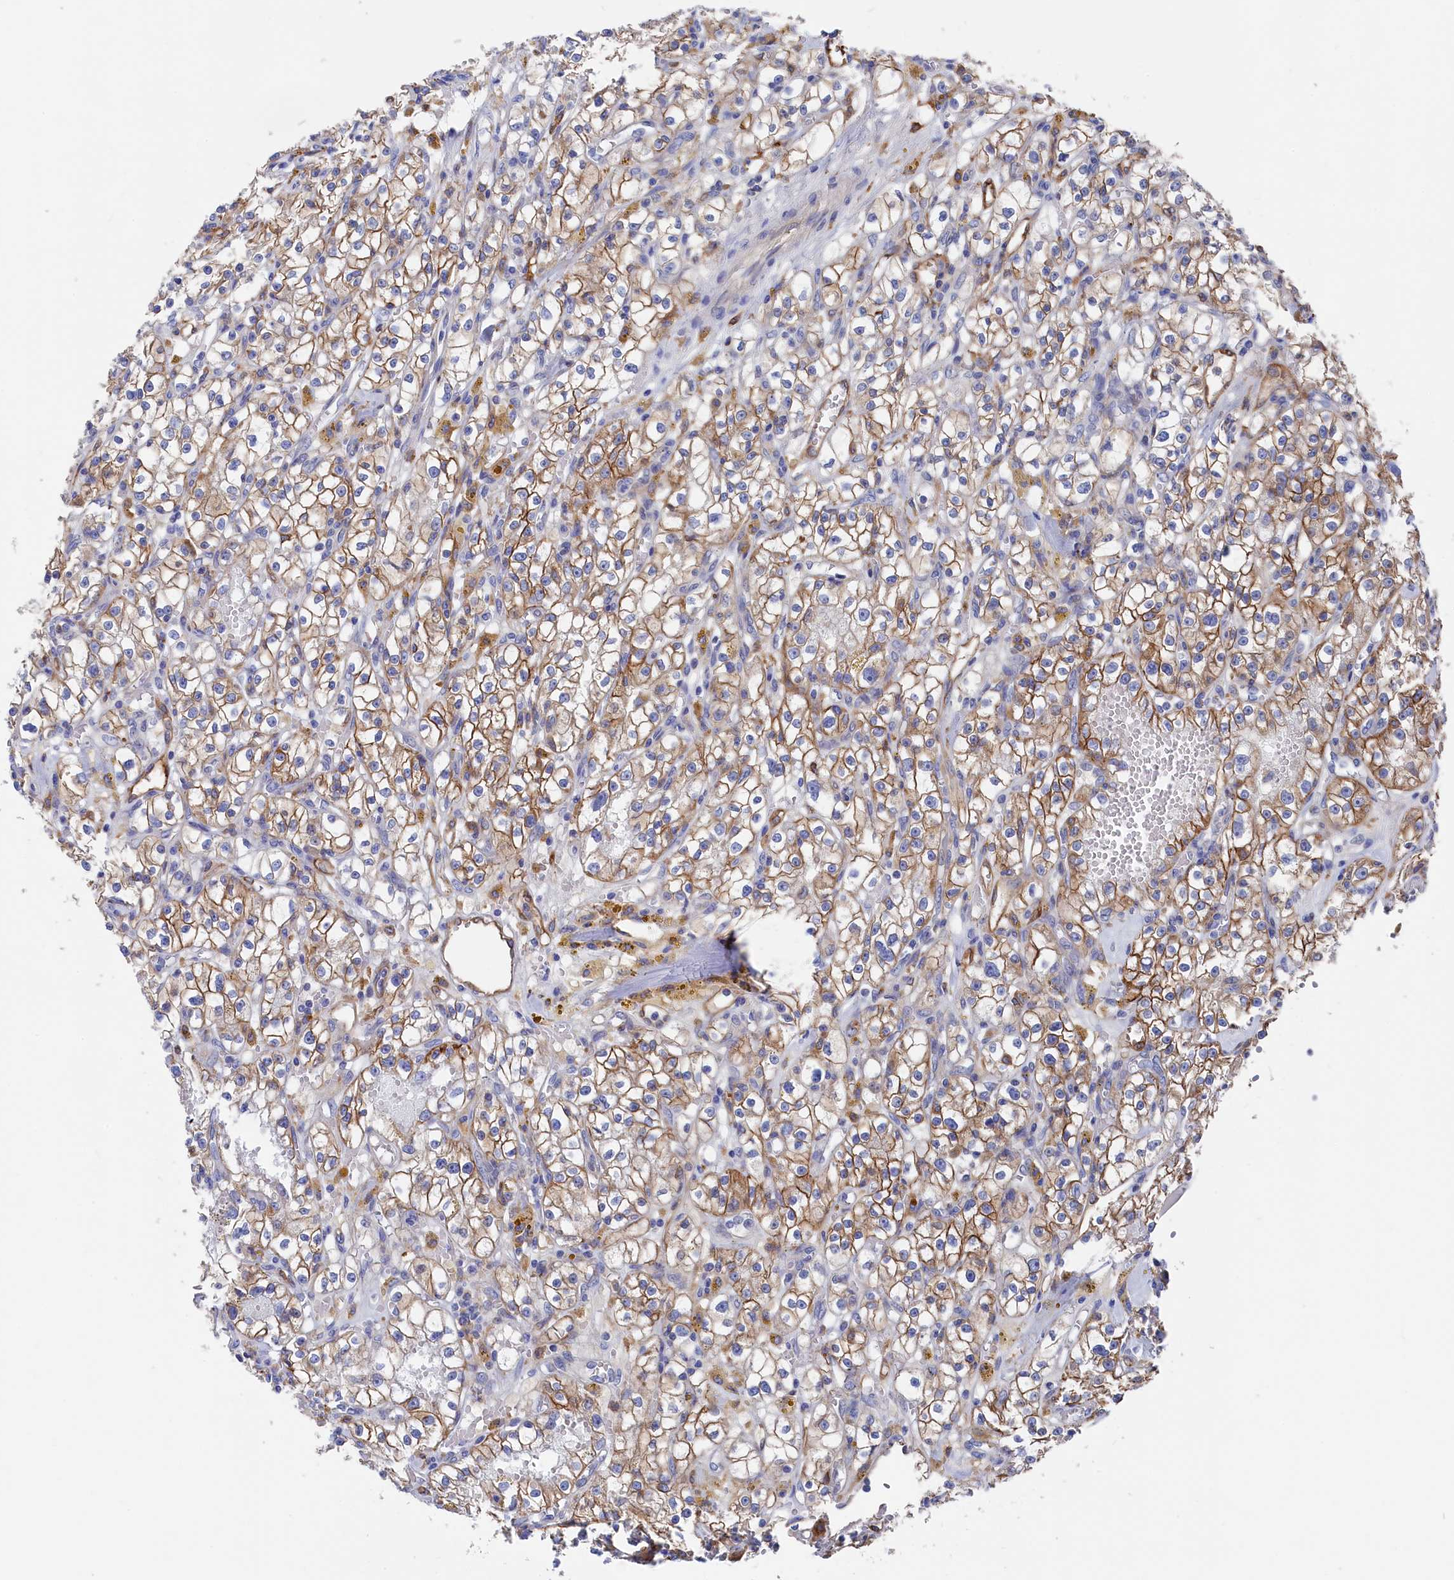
{"staining": {"intensity": "moderate", "quantity": "25%-75%", "location": "cytoplasmic/membranous"}, "tissue": "renal cancer", "cell_type": "Tumor cells", "image_type": "cancer", "snomed": [{"axis": "morphology", "description": "Adenocarcinoma, NOS"}, {"axis": "topography", "description": "Kidney"}], "caption": "Immunohistochemistry (IHC) (DAB (3,3'-diaminobenzidine)) staining of renal cancer demonstrates moderate cytoplasmic/membranous protein positivity in approximately 25%-75% of tumor cells.", "gene": "C12orf73", "patient": {"sex": "male", "age": 56}}